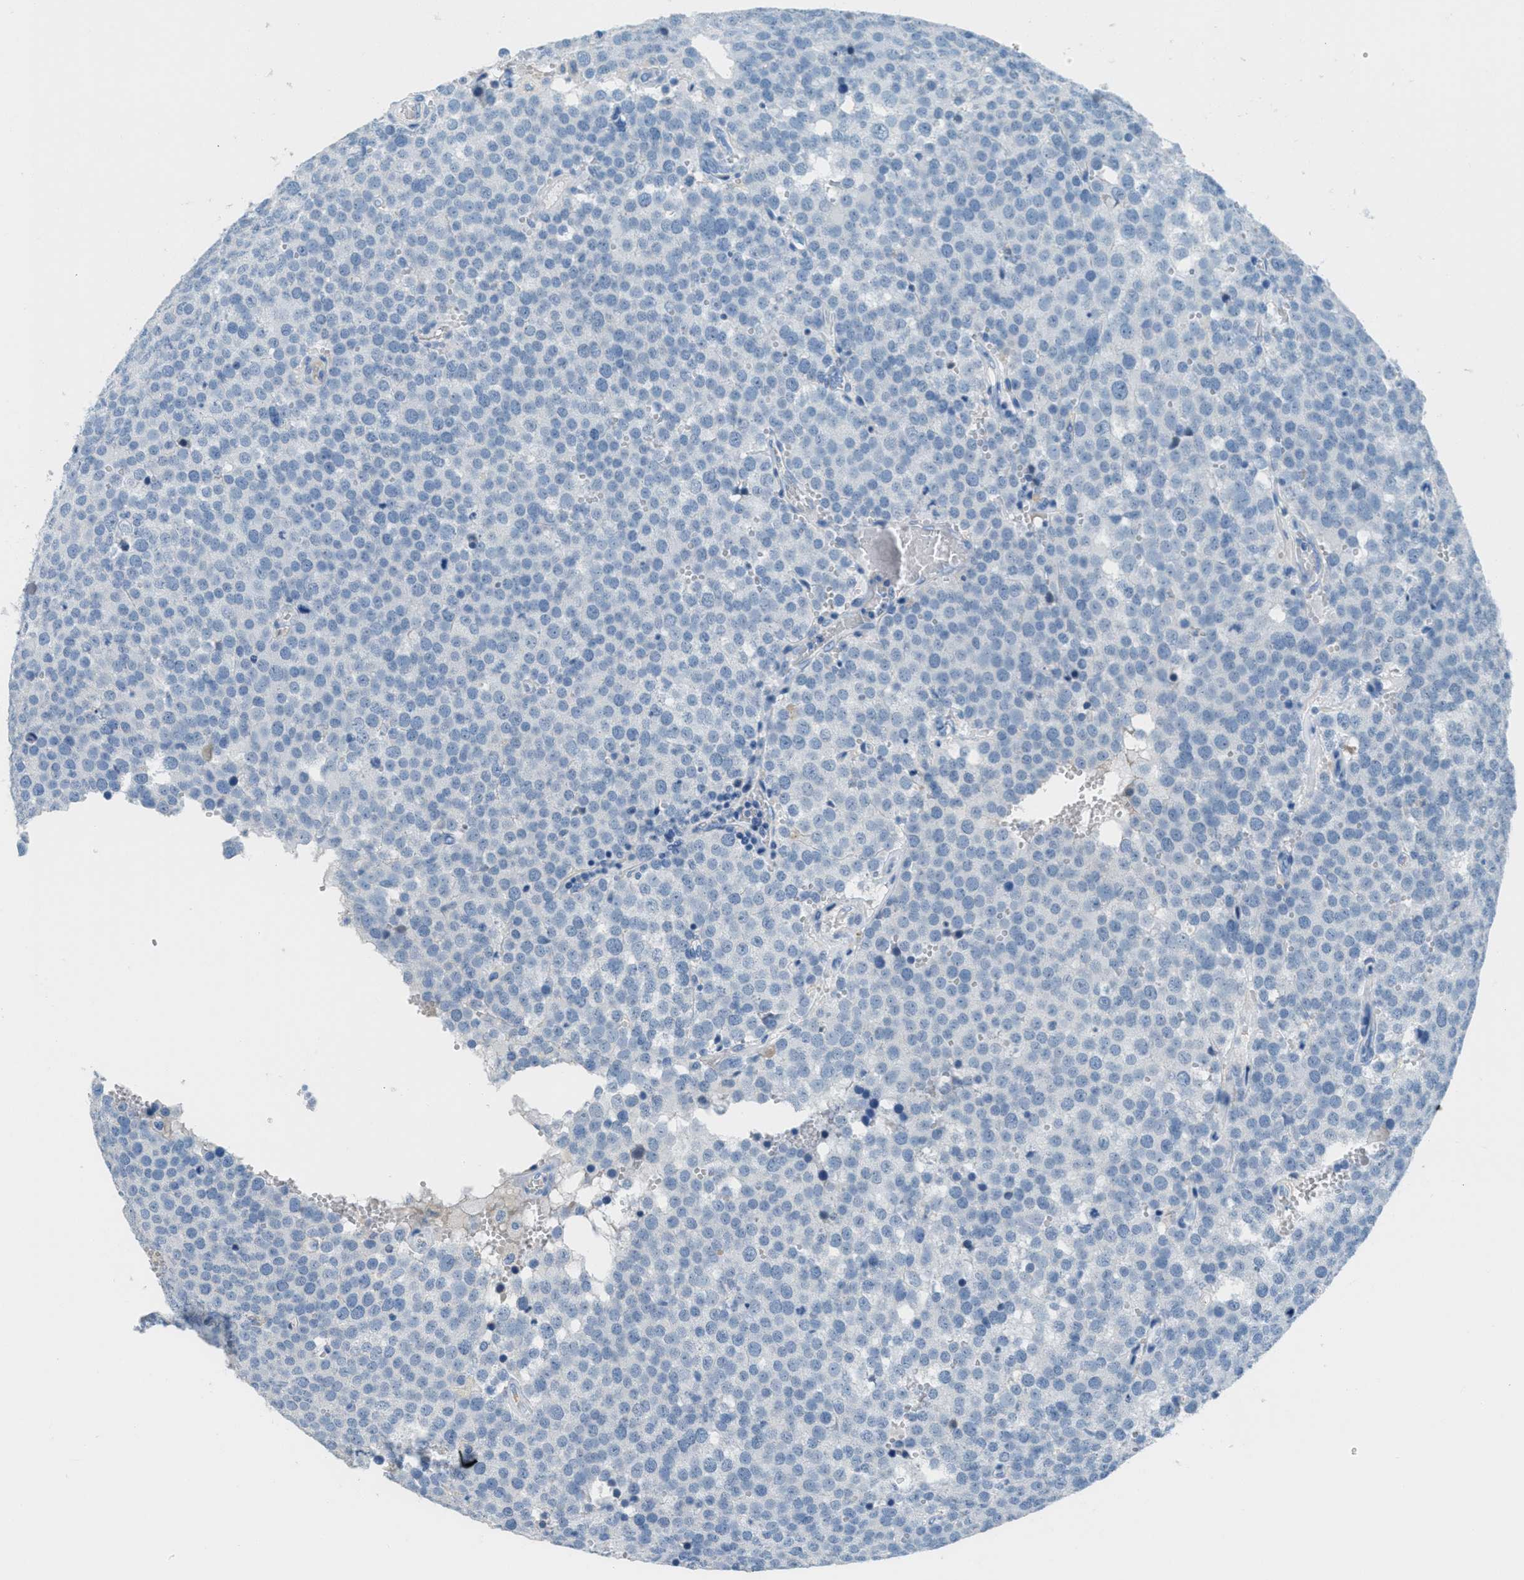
{"staining": {"intensity": "negative", "quantity": "none", "location": "none"}, "tissue": "testis cancer", "cell_type": "Tumor cells", "image_type": "cancer", "snomed": [{"axis": "morphology", "description": "Normal tissue, NOS"}, {"axis": "morphology", "description": "Seminoma, NOS"}, {"axis": "topography", "description": "Testis"}], "caption": "Human seminoma (testis) stained for a protein using immunohistochemistry shows no positivity in tumor cells.", "gene": "MGARP", "patient": {"sex": "male", "age": 71}}